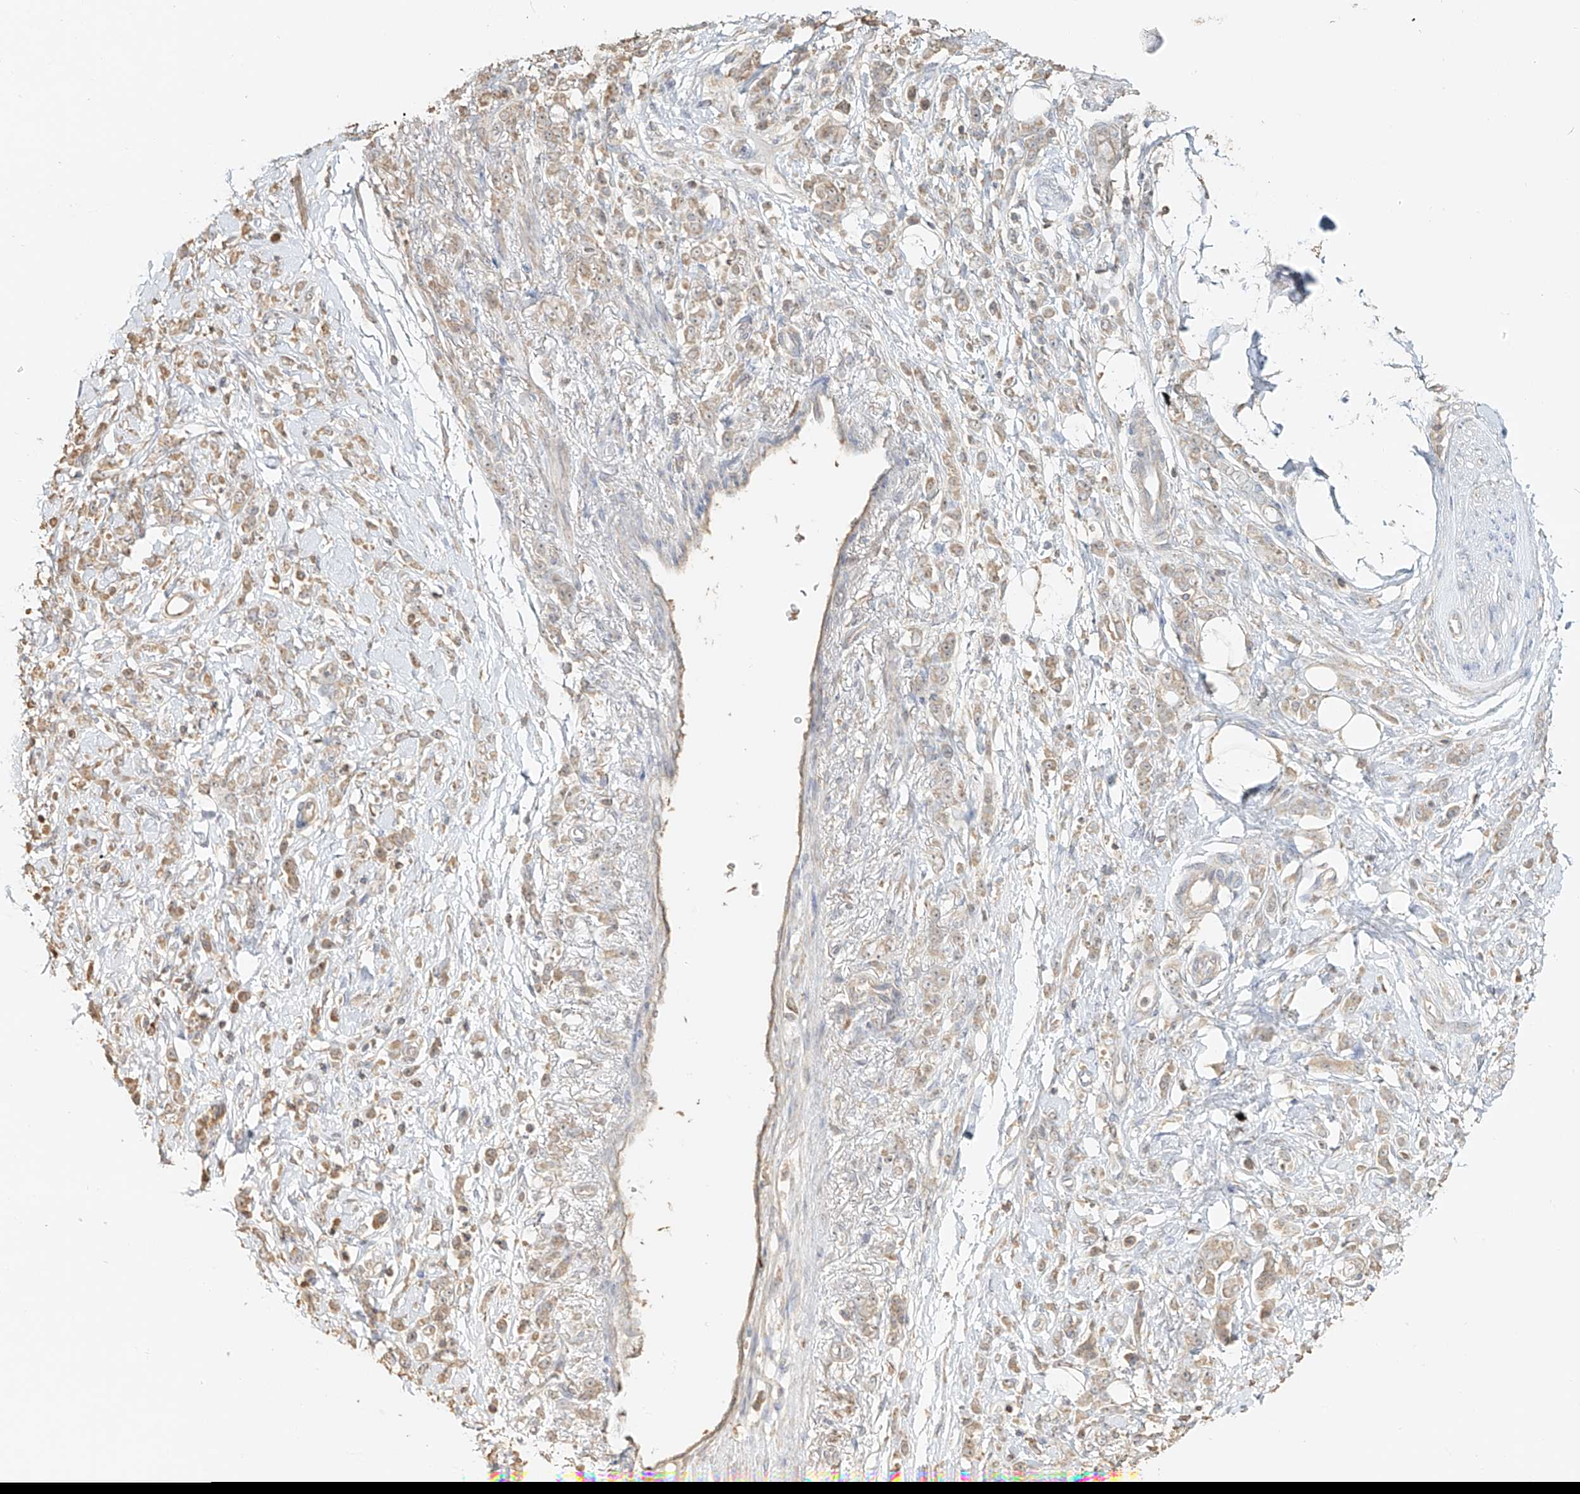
{"staining": {"intensity": "weak", "quantity": "25%-75%", "location": "cytoplasmic/membranous"}, "tissue": "stomach cancer", "cell_type": "Tumor cells", "image_type": "cancer", "snomed": [{"axis": "morphology", "description": "Normal tissue, NOS"}, {"axis": "morphology", "description": "Adenocarcinoma, NOS"}, {"axis": "topography", "description": "Stomach"}], "caption": "Immunohistochemistry (DAB (3,3'-diaminobenzidine)) staining of adenocarcinoma (stomach) reveals weak cytoplasmic/membranous protein staining in approximately 25%-75% of tumor cells. (DAB (3,3'-diaminobenzidine) = brown stain, brightfield microscopy at high magnification).", "gene": "NPHS1", "patient": {"sex": "male", "age": 82}}